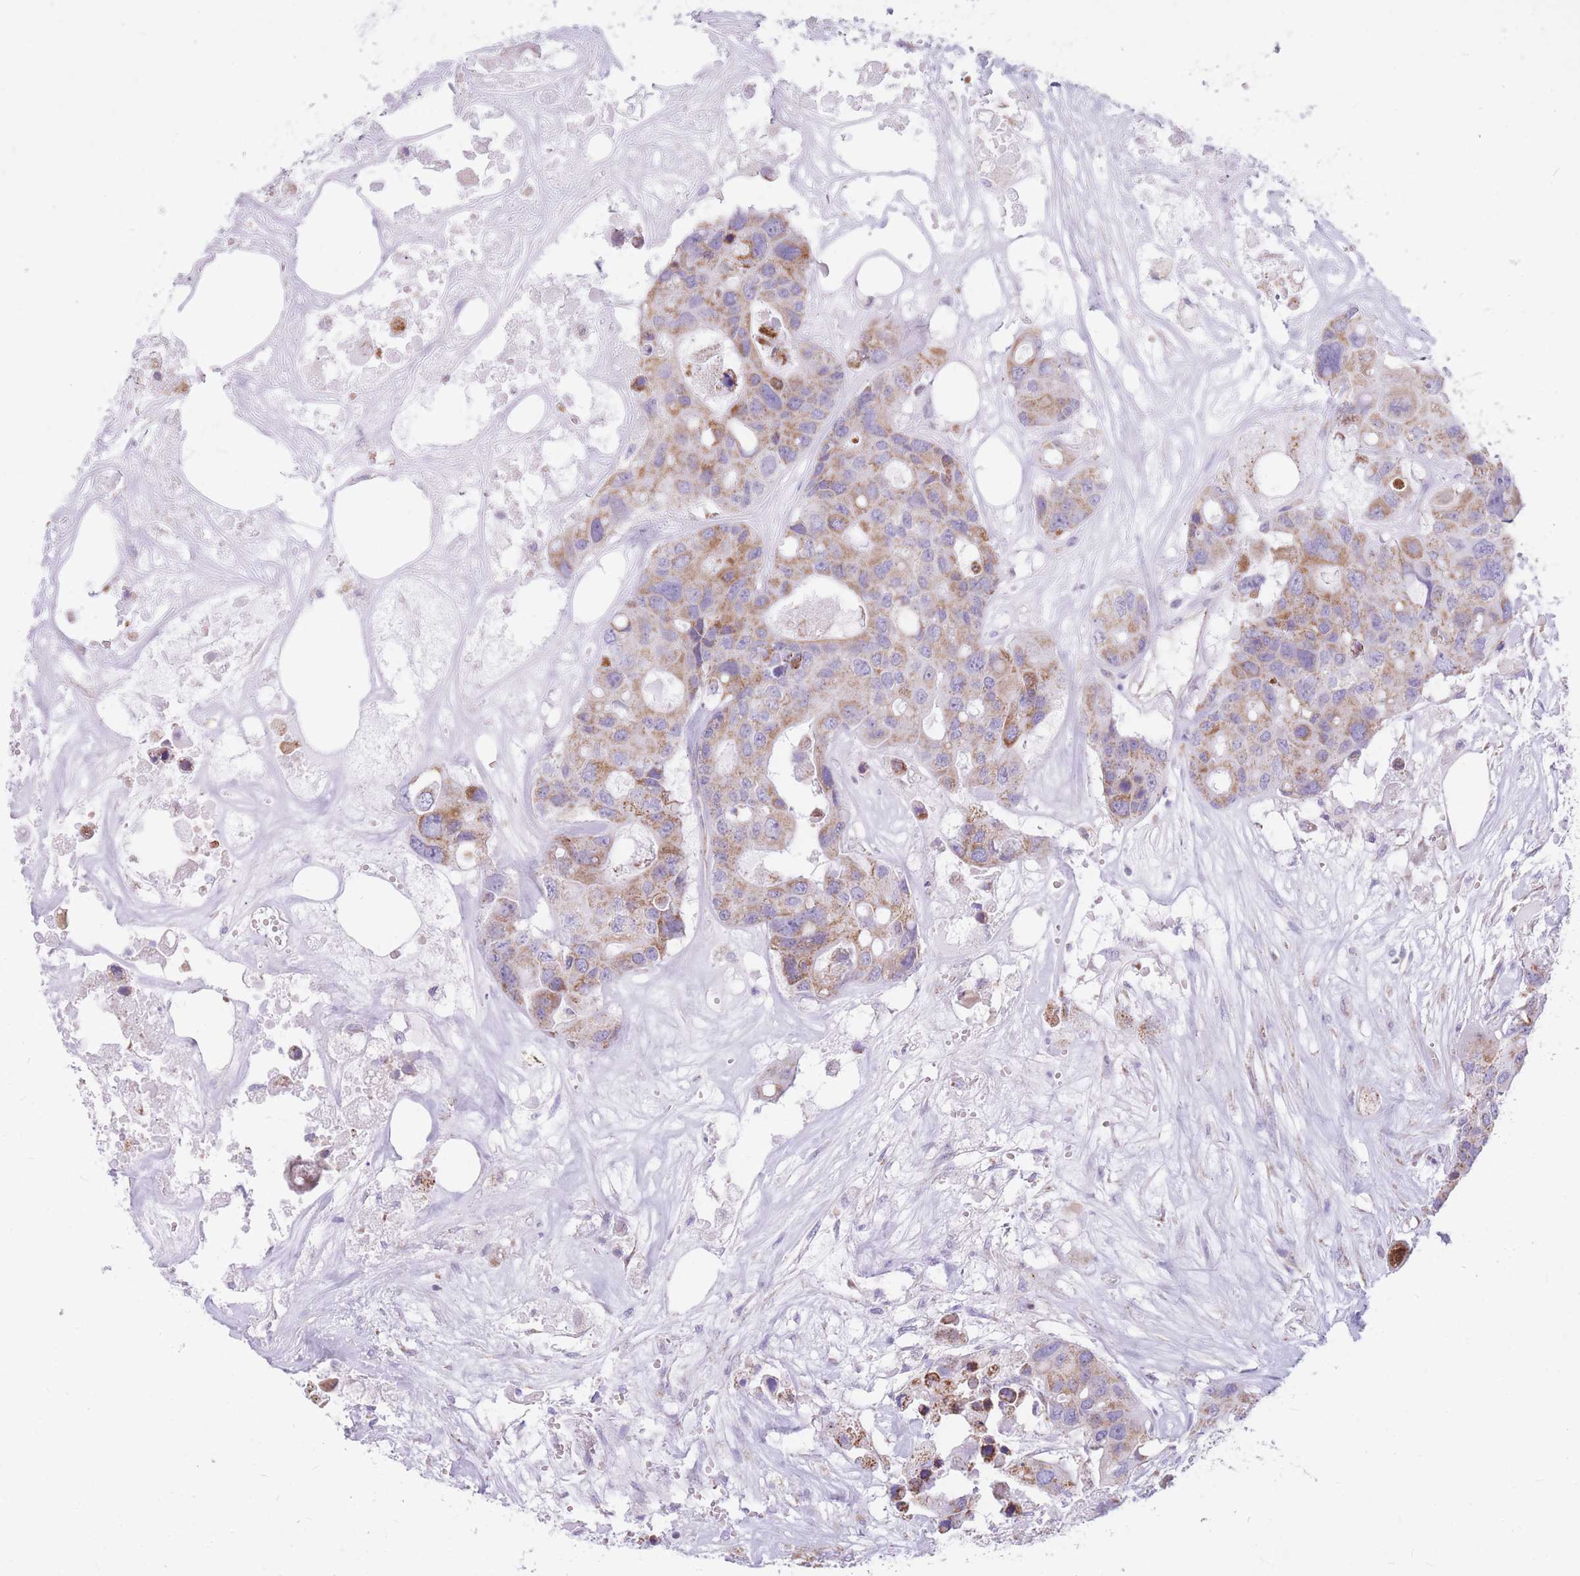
{"staining": {"intensity": "moderate", "quantity": "25%-75%", "location": "cytoplasmic/membranous"}, "tissue": "colorectal cancer", "cell_type": "Tumor cells", "image_type": "cancer", "snomed": [{"axis": "morphology", "description": "Adenocarcinoma, NOS"}, {"axis": "topography", "description": "Colon"}], "caption": "Tumor cells exhibit medium levels of moderate cytoplasmic/membranous staining in approximately 25%-75% of cells in human colorectal adenocarcinoma. (DAB IHC, brown staining for protein, blue staining for nuclei).", "gene": "PCSK1", "patient": {"sex": "male", "age": 77}}